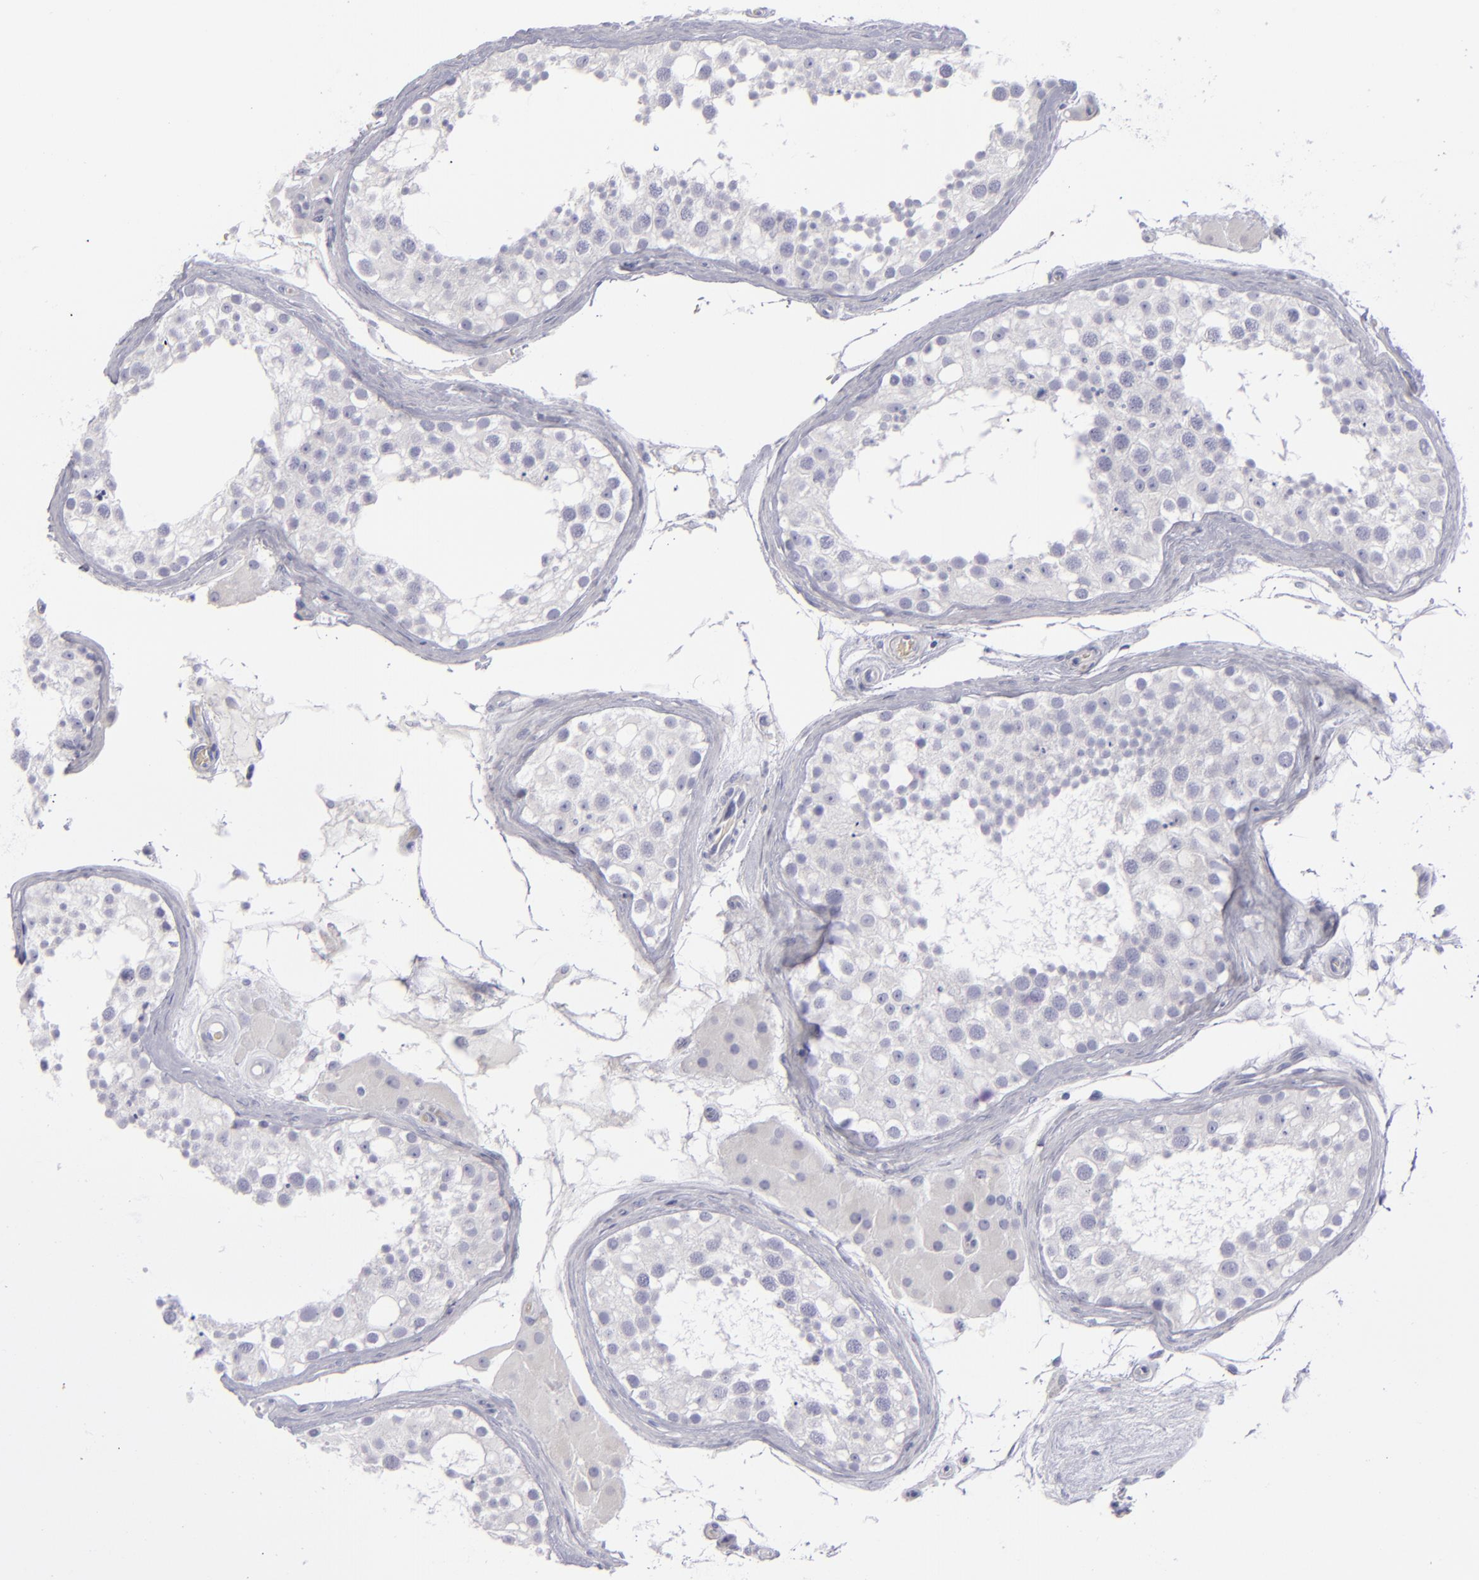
{"staining": {"intensity": "negative", "quantity": "none", "location": "none"}, "tissue": "testis", "cell_type": "Cells in seminiferous ducts", "image_type": "normal", "snomed": [{"axis": "morphology", "description": "Normal tissue, NOS"}, {"axis": "topography", "description": "Testis"}], "caption": "Unremarkable testis was stained to show a protein in brown. There is no significant positivity in cells in seminiferous ducts. (DAB (3,3'-diaminobenzidine) immunohistochemistry (IHC) with hematoxylin counter stain).", "gene": "CD22", "patient": {"sex": "male", "age": 68}}